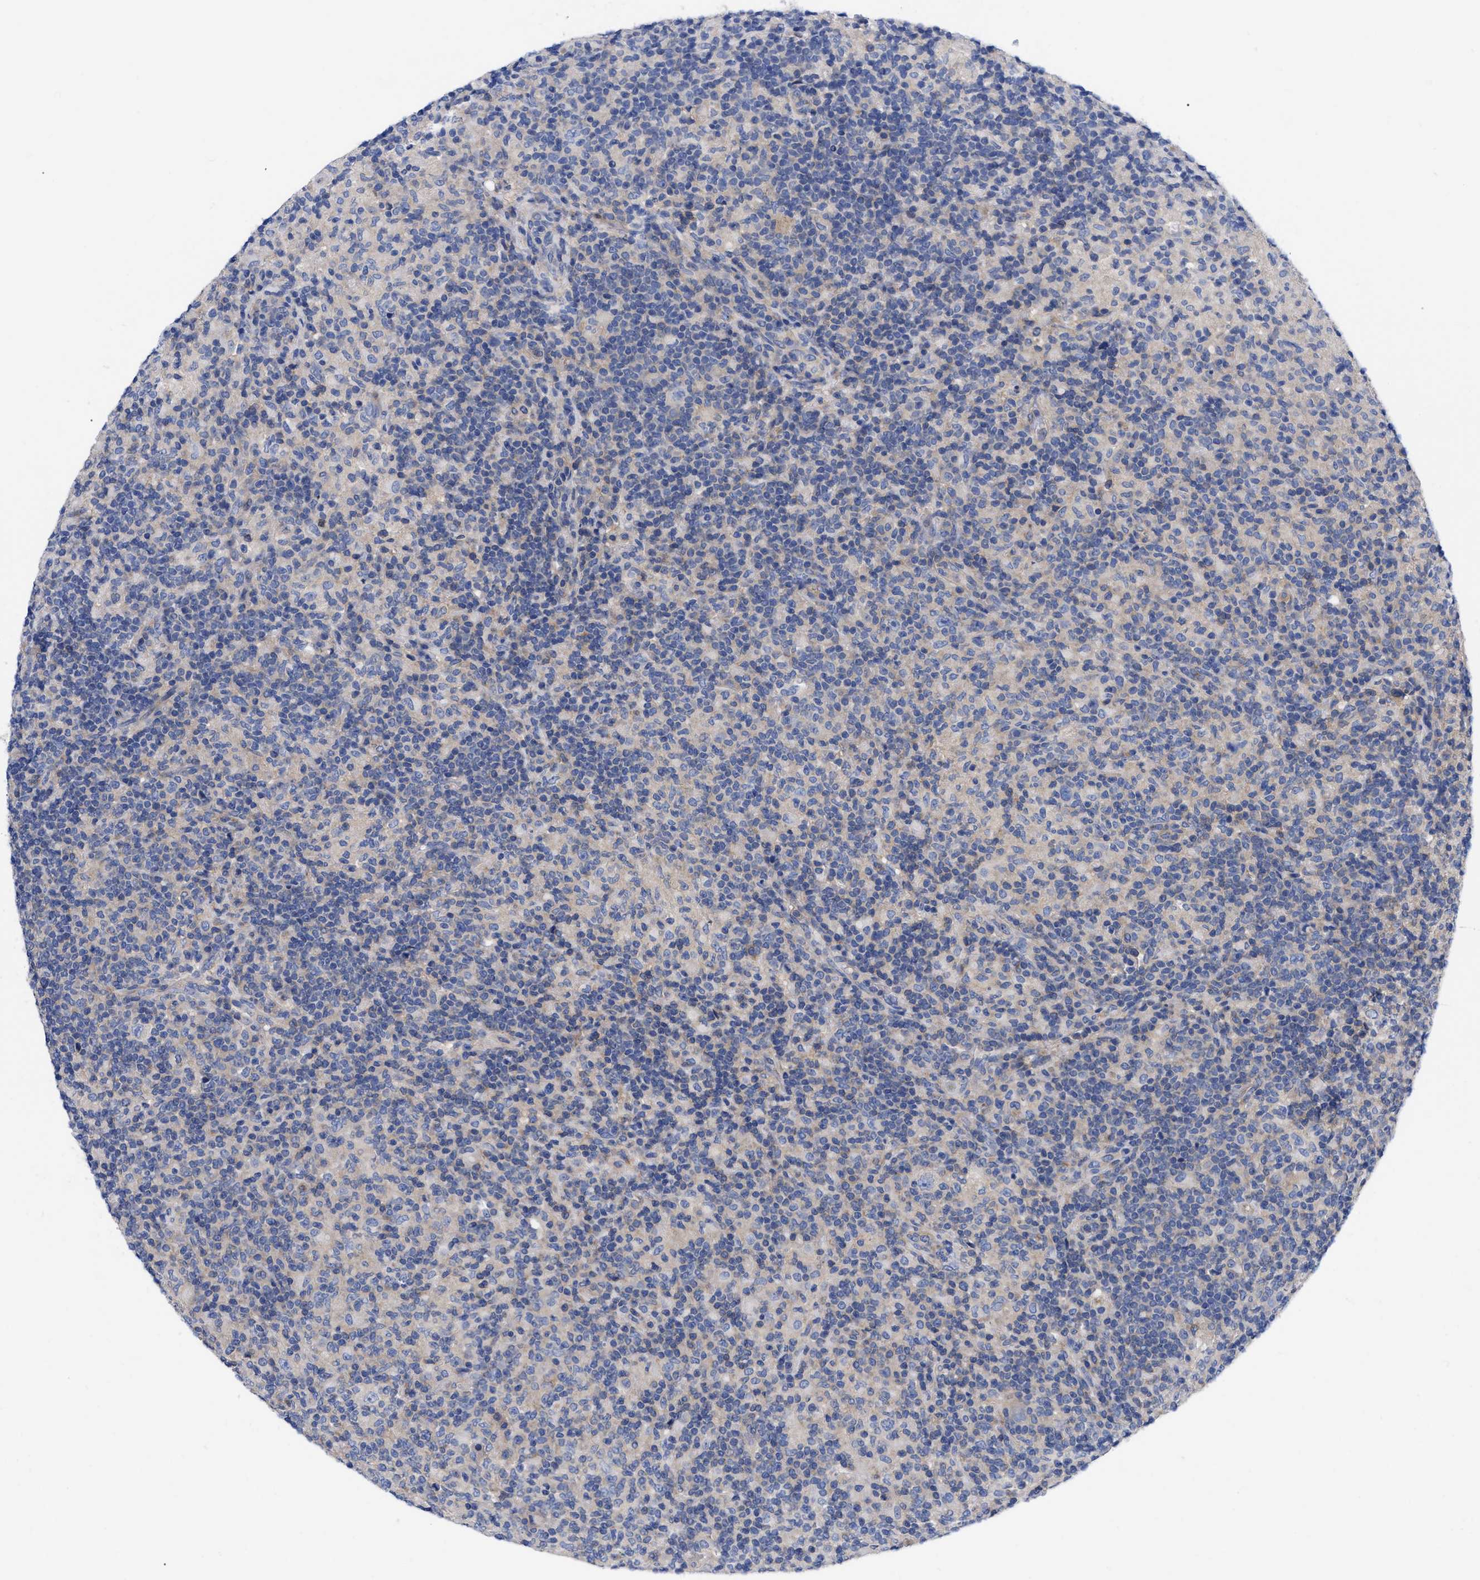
{"staining": {"intensity": "weak", "quantity": "<25%", "location": "cytoplasmic/membranous"}, "tissue": "lymphoma", "cell_type": "Tumor cells", "image_type": "cancer", "snomed": [{"axis": "morphology", "description": "Hodgkin's disease, NOS"}, {"axis": "topography", "description": "Lymph node"}], "caption": "DAB (3,3'-diaminobenzidine) immunohistochemical staining of lymphoma shows no significant expression in tumor cells.", "gene": "RBKS", "patient": {"sex": "male", "age": 70}}